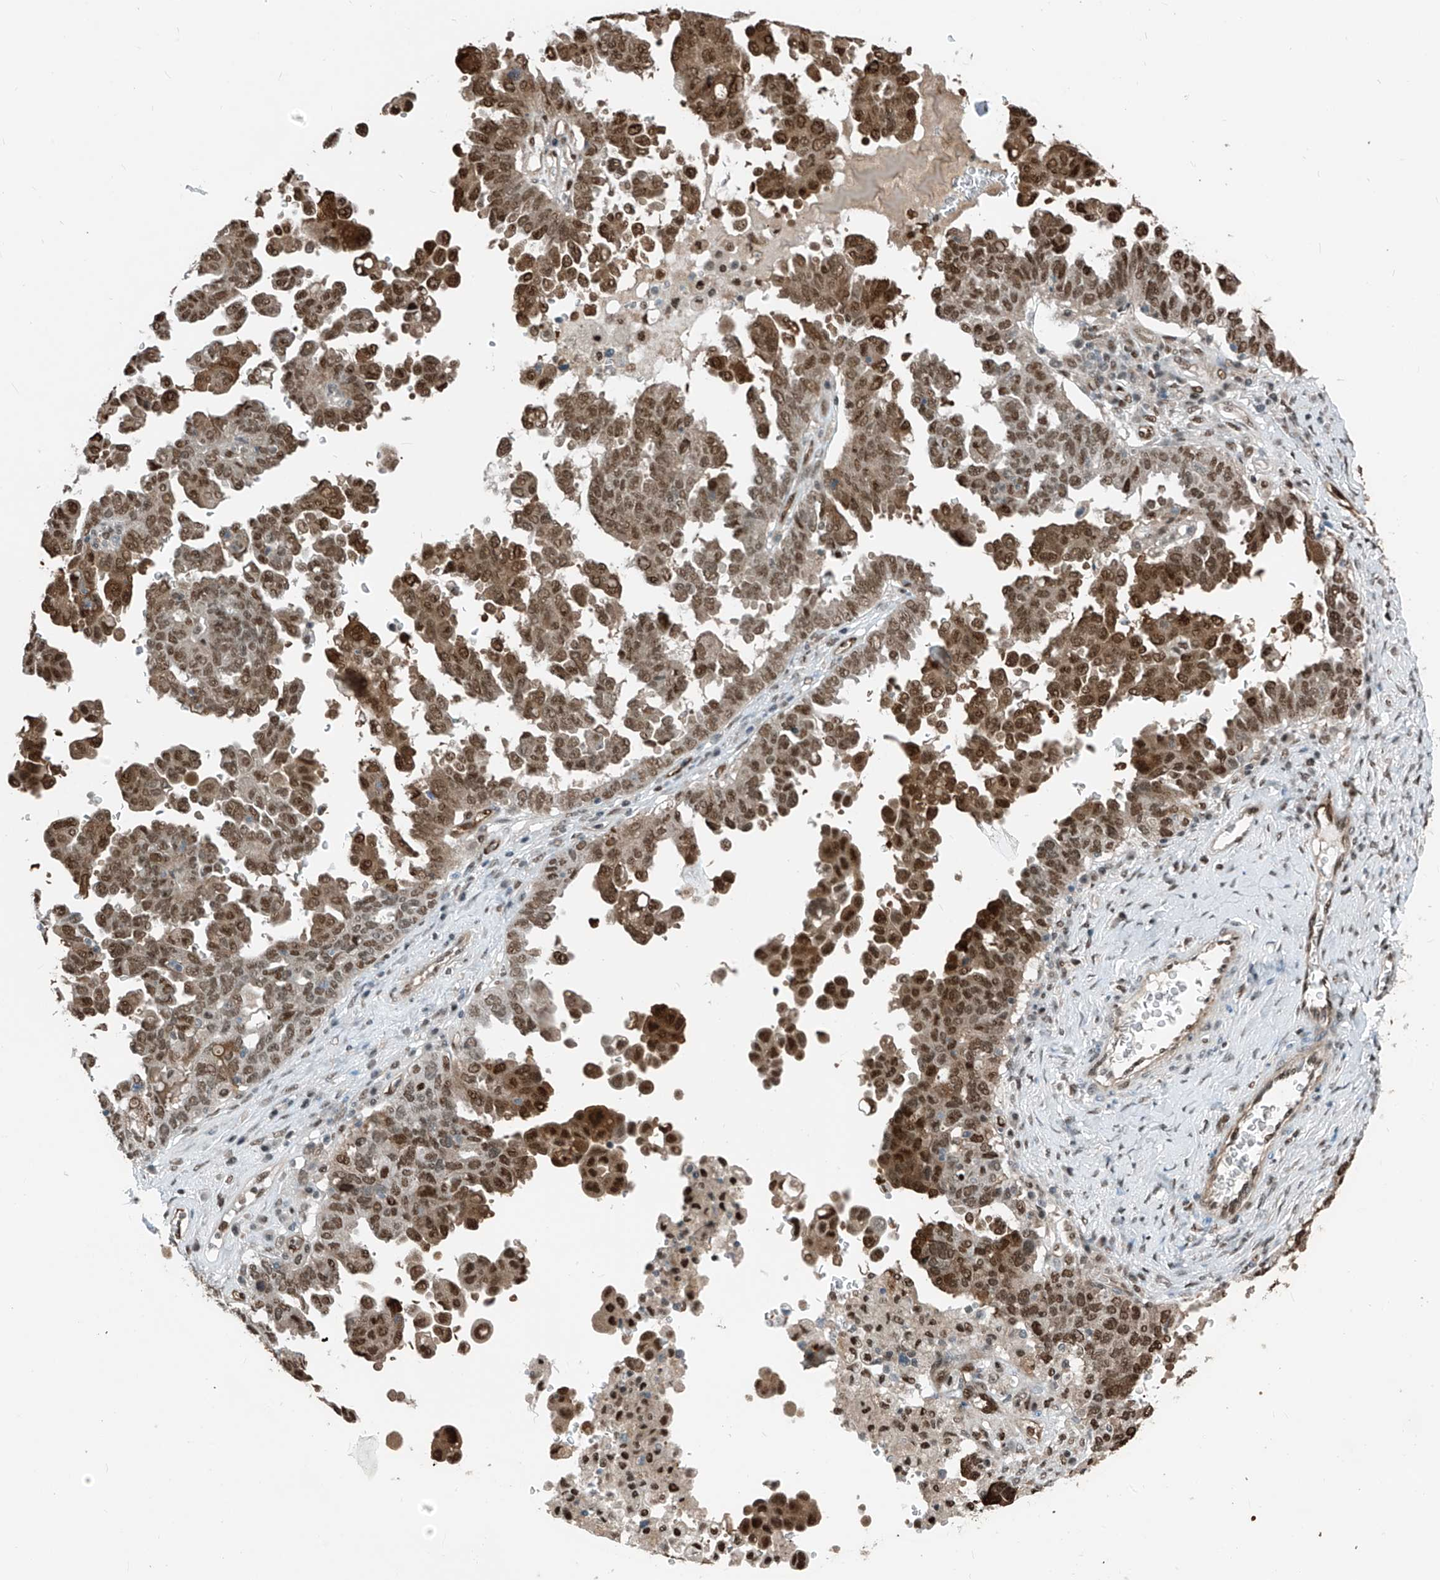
{"staining": {"intensity": "strong", "quantity": ">75%", "location": "nuclear"}, "tissue": "ovarian cancer", "cell_type": "Tumor cells", "image_type": "cancer", "snomed": [{"axis": "morphology", "description": "Carcinoma, endometroid"}, {"axis": "topography", "description": "Ovary"}], "caption": "A brown stain labels strong nuclear expression of a protein in human ovarian cancer tumor cells.", "gene": "RBP7", "patient": {"sex": "female", "age": 62}}